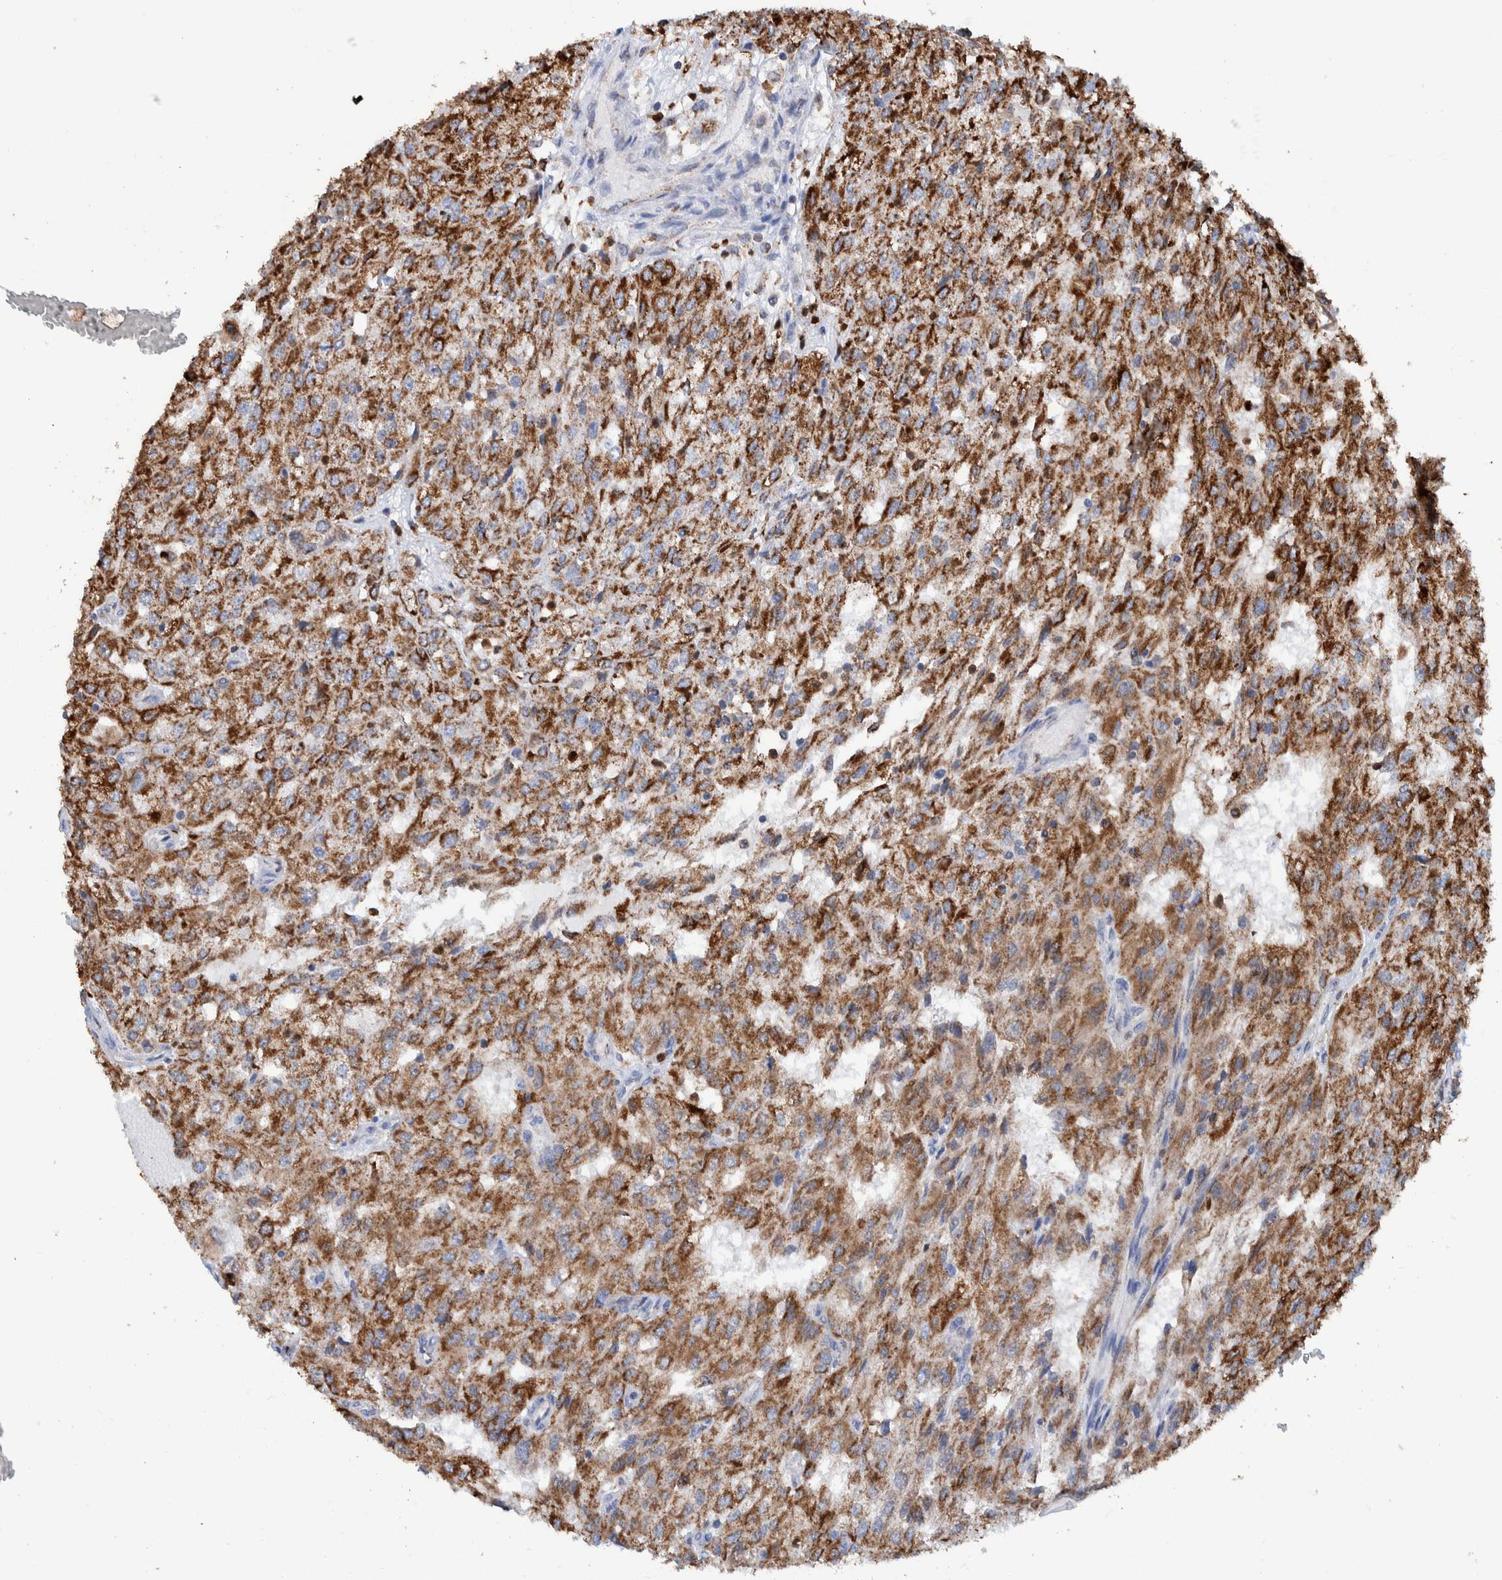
{"staining": {"intensity": "moderate", "quantity": ">75%", "location": "cytoplasmic/membranous"}, "tissue": "renal cancer", "cell_type": "Tumor cells", "image_type": "cancer", "snomed": [{"axis": "morphology", "description": "Adenocarcinoma, NOS"}, {"axis": "topography", "description": "Kidney"}], "caption": "A high-resolution image shows immunohistochemistry (IHC) staining of renal cancer, which reveals moderate cytoplasmic/membranous staining in about >75% of tumor cells.", "gene": "DECR1", "patient": {"sex": "female", "age": 54}}